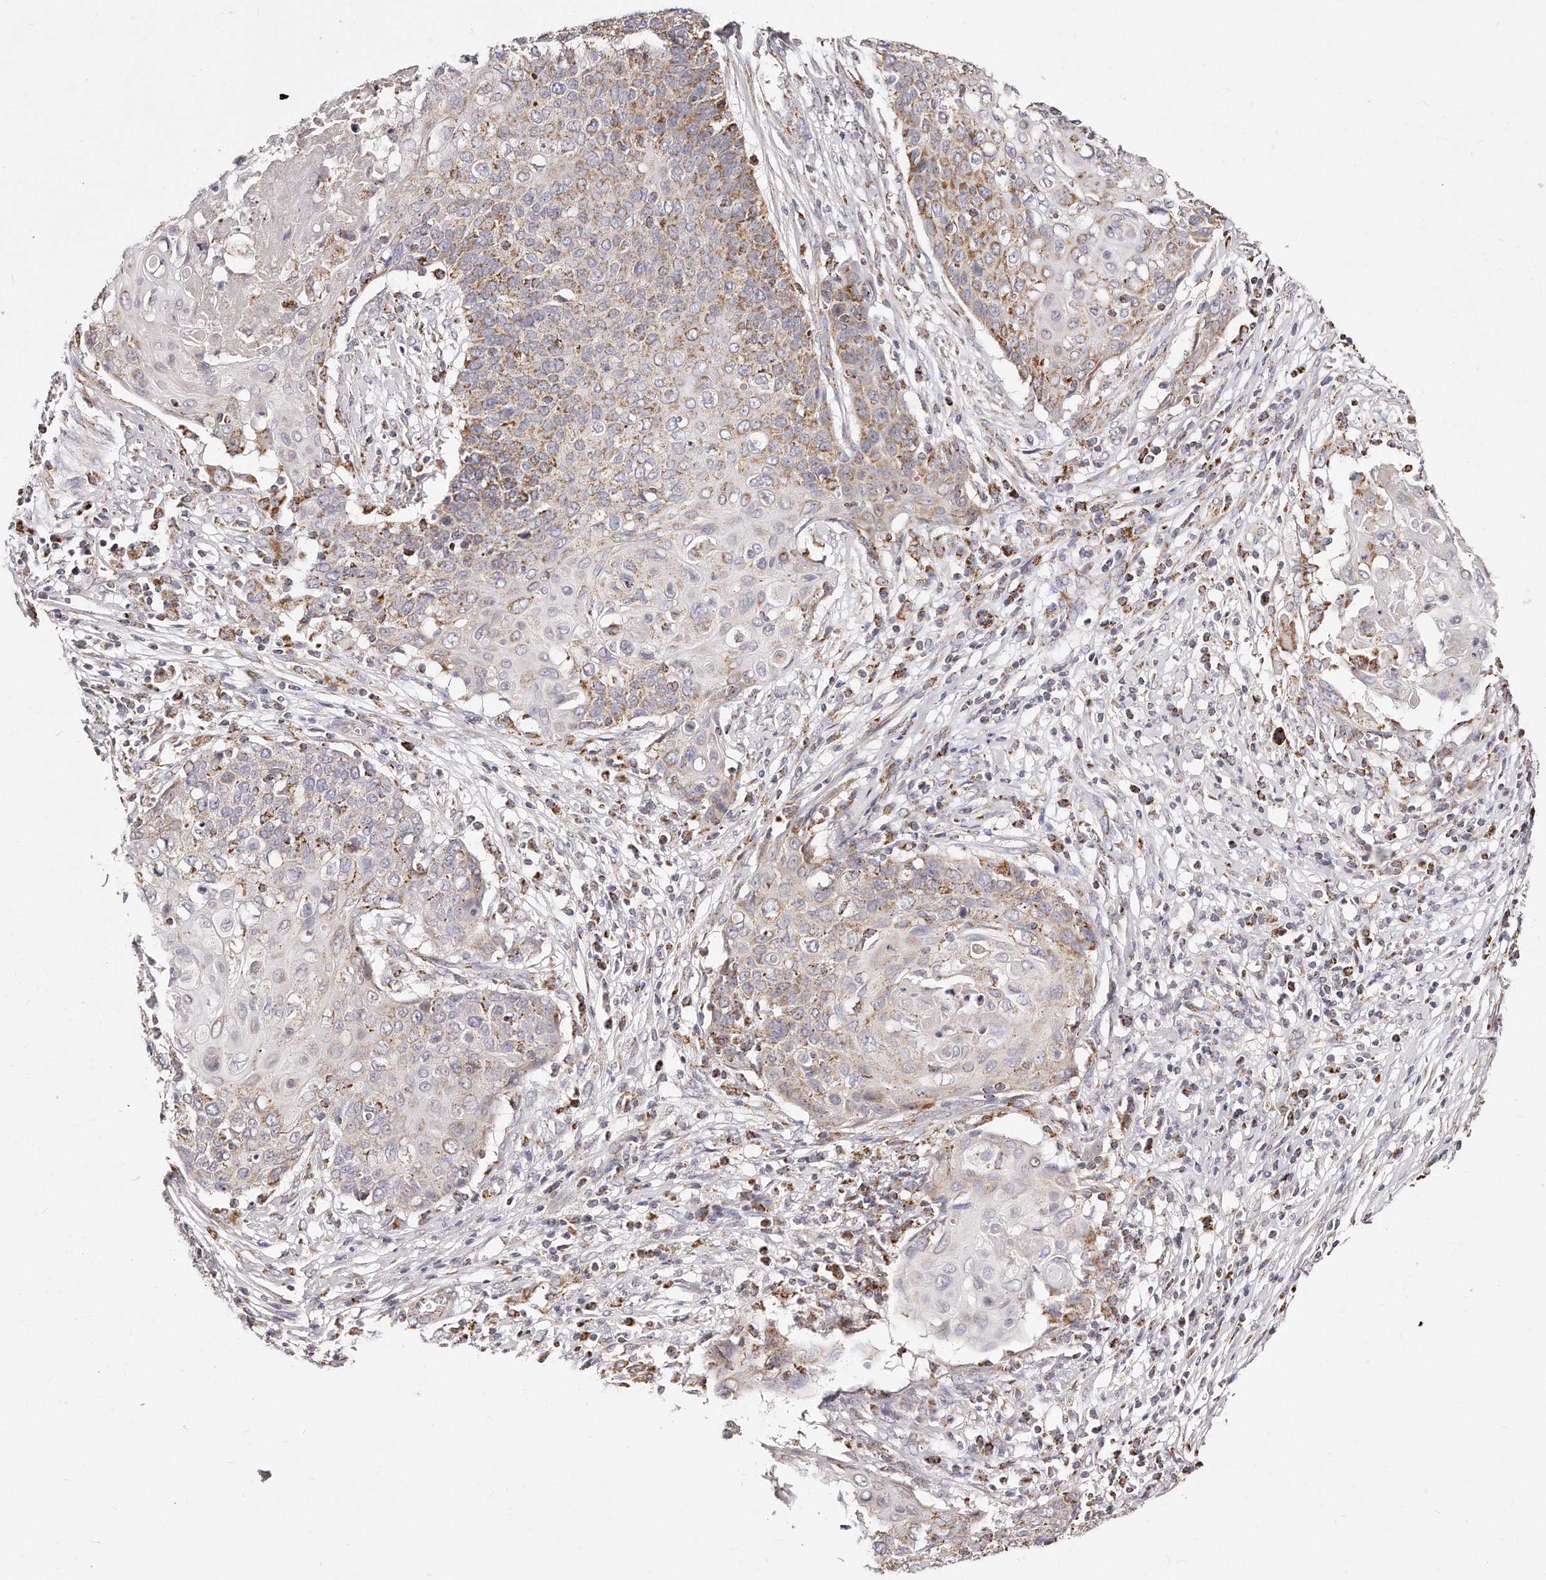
{"staining": {"intensity": "moderate", "quantity": "25%-75%", "location": "cytoplasmic/membranous"}, "tissue": "cervical cancer", "cell_type": "Tumor cells", "image_type": "cancer", "snomed": [{"axis": "morphology", "description": "Squamous cell carcinoma, NOS"}, {"axis": "topography", "description": "Cervix"}], "caption": "Cervical cancer stained with a protein marker displays moderate staining in tumor cells.", "gene": "RTKN", "patient": {"sex": "female", "age": 39}}